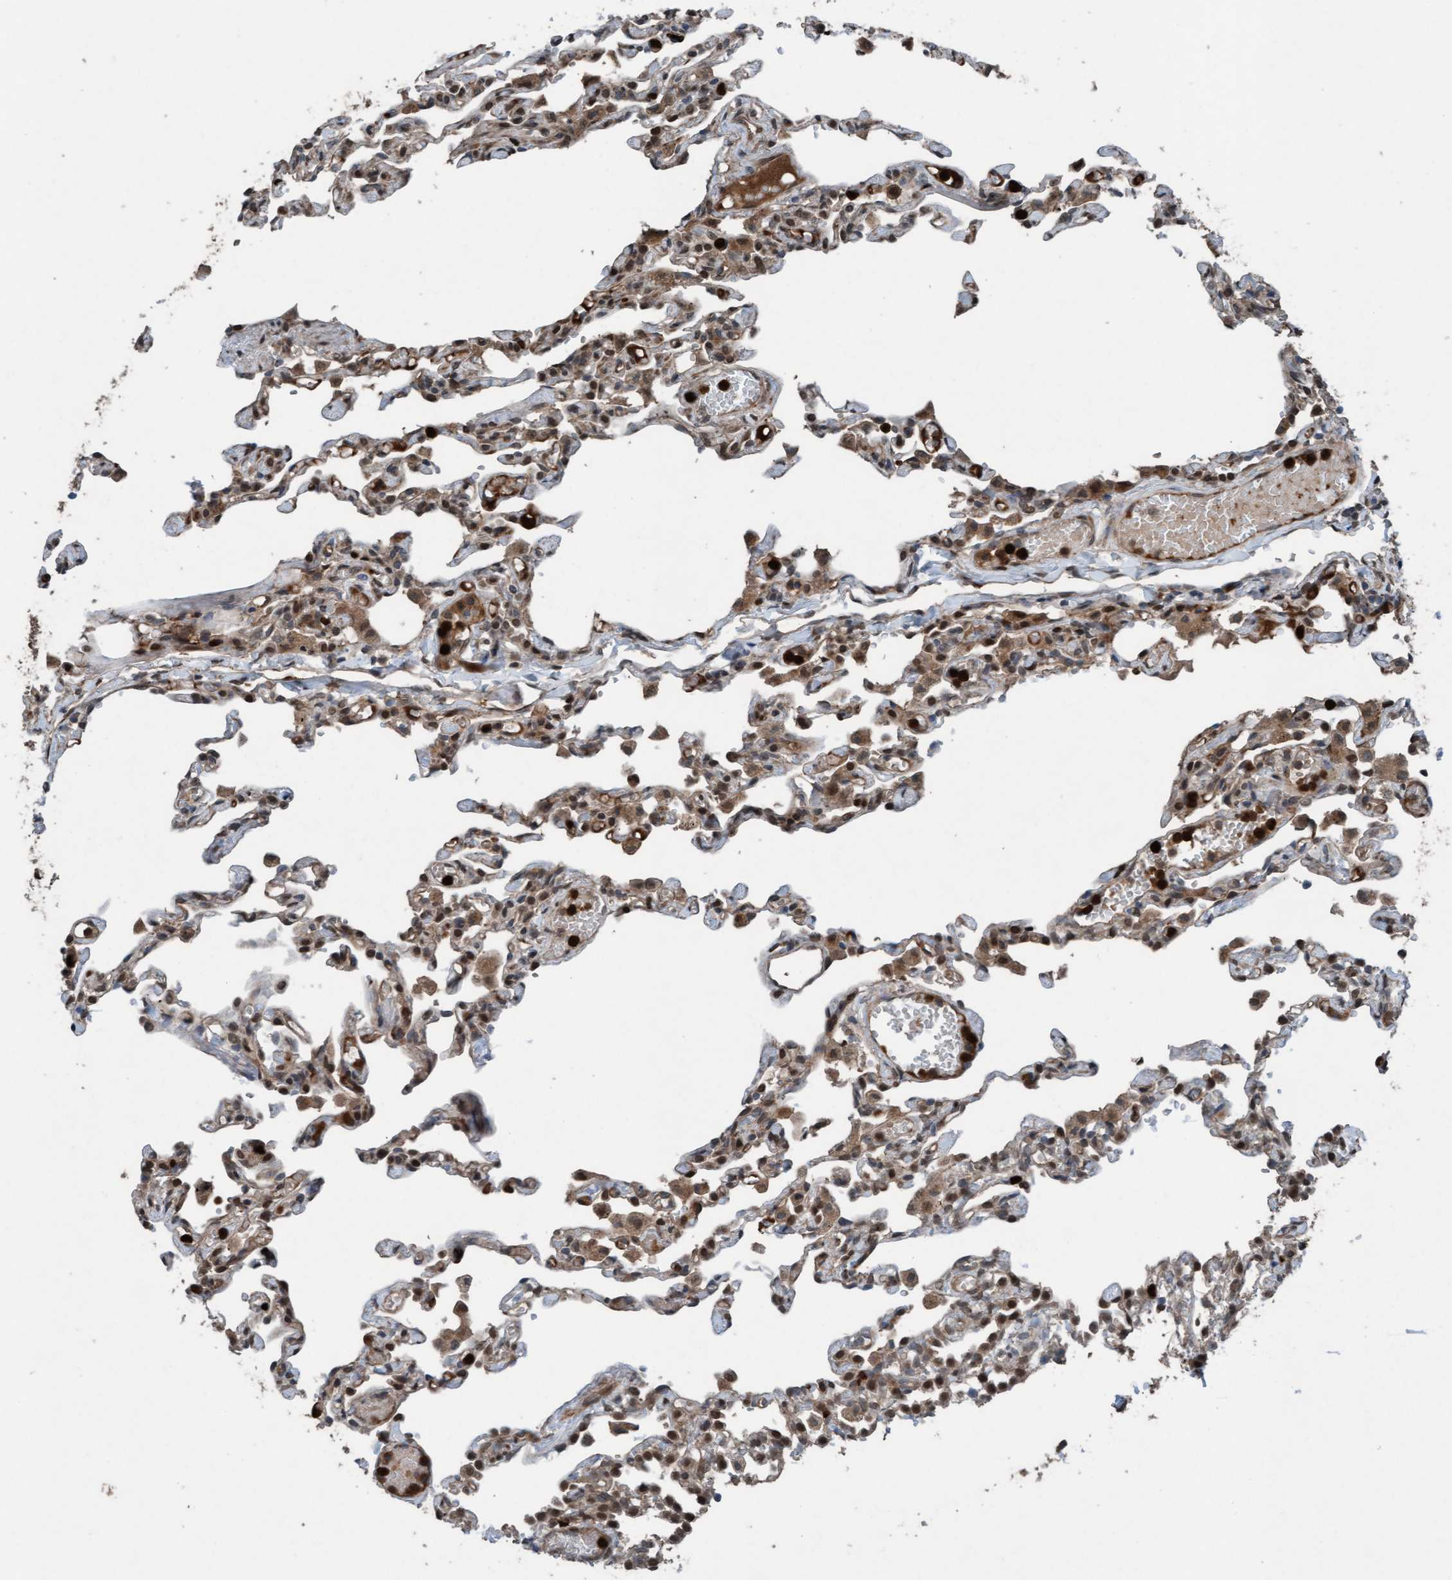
{"staining": {"intensity": "moderate", "quantity": ">75%", "location": "cytoplasmic/membranous"}, "tissue": "lung", "cell_type": "Alveolar cells", "image_type": "normal", "snomed": [{"axis": "morphology", "description": "Normal tissue, NOS"}, {"axis": "topography", "description": "Lung"}], "caption": "IHC photomicrograph of normal human lung stained for a protein (brown), which exhibits medium levels of moderate cytoplasmic/membranous expression in approximately >75% of alveolar cells.", "gene": "PLXNB2", "patient": {"sex": "male", "age": 21}}